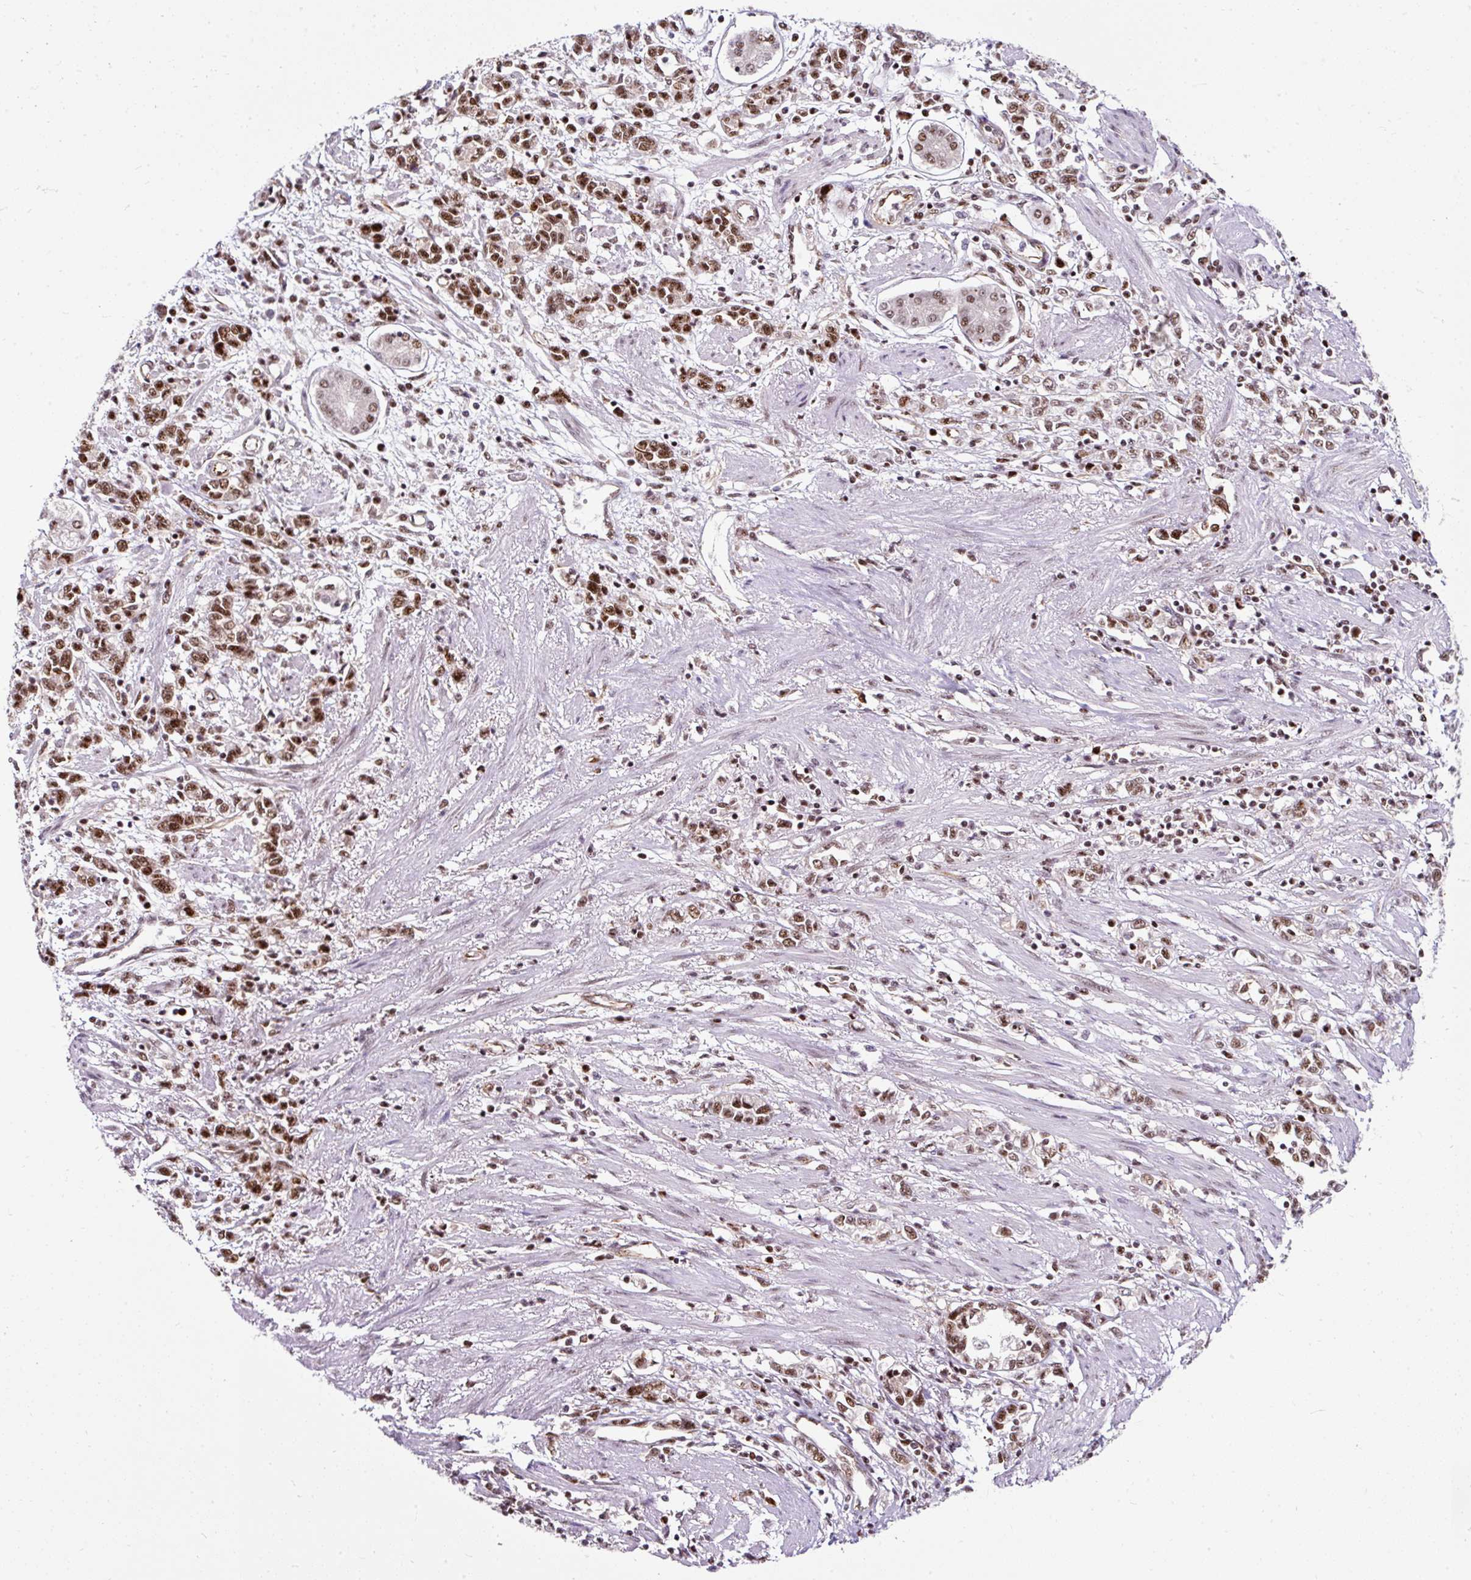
{"staining": {"intensity": "moderate", "quantity": ">75%", "location": "nuclear"}, "tissue": "stomach cancer", "cell_type": "Tumor cells", "image_type": "cancer", "snomed": [{"axis": "morphology", "description": "Adenocarcinoma, NOS"}, {"axis": "topography", "description": "Stomach"}], "caption": "DAB immunohistochemical staining of human stomach cancer displays moderate nuclear protein staining in approximately >75% of tumor cells.", "gene": "LUC7L2", "patient": {"sex": "female", "age": 76}}